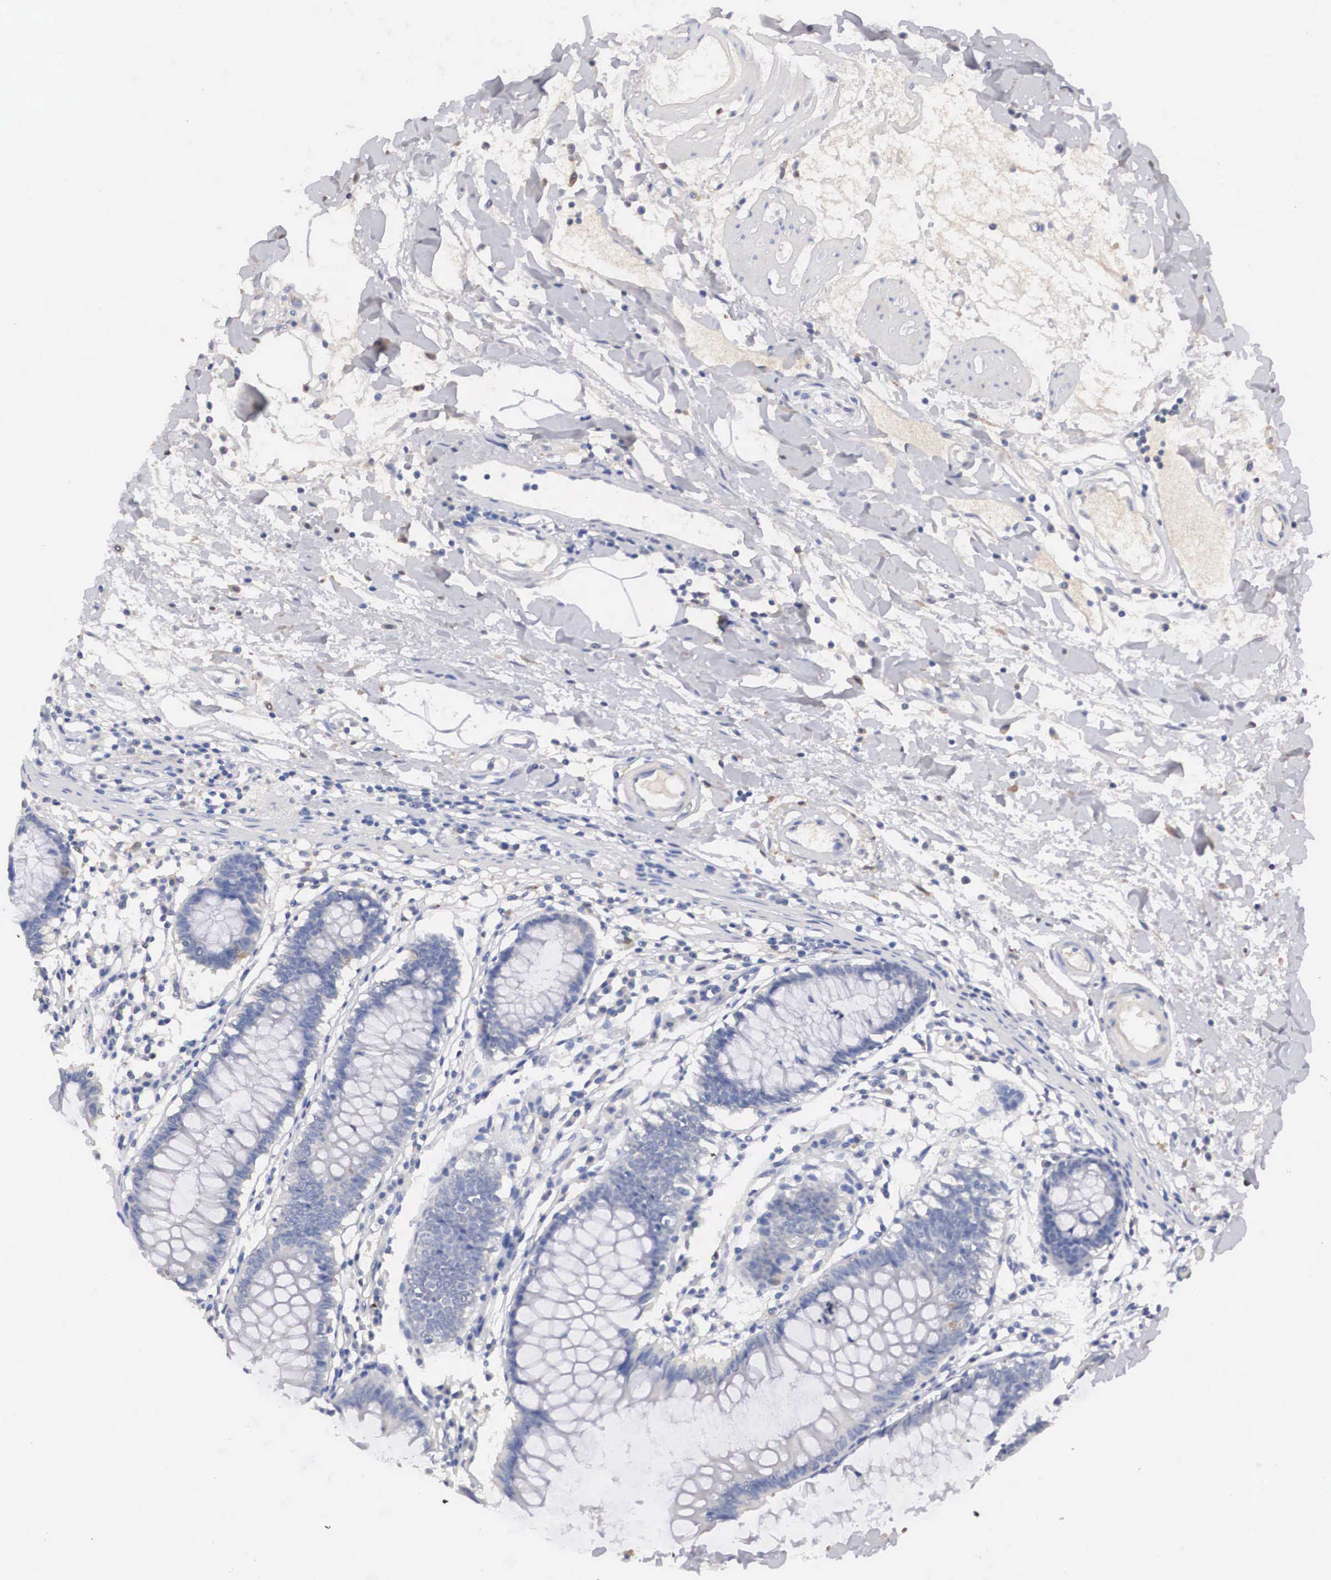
{"staining": {"intensity": "negative", "quantity": "none", "location": "none"}, "tissue": "colon", "cell_type": "Endothelial cells", "image_type": "normal", "snomed": [{"axis": "morphology", "description": "Normal tissue, NOS"}, {"axis": "topography", "description": "Colon"}], "caption": "This histopathology image is of normal colon stained with IHC to label a protein in brown with the nuclei are counter-stained blue. There is no expression in endothelial cells.", "gene": "ABHD4", "patient": {"sex": "female", "age": 55}}